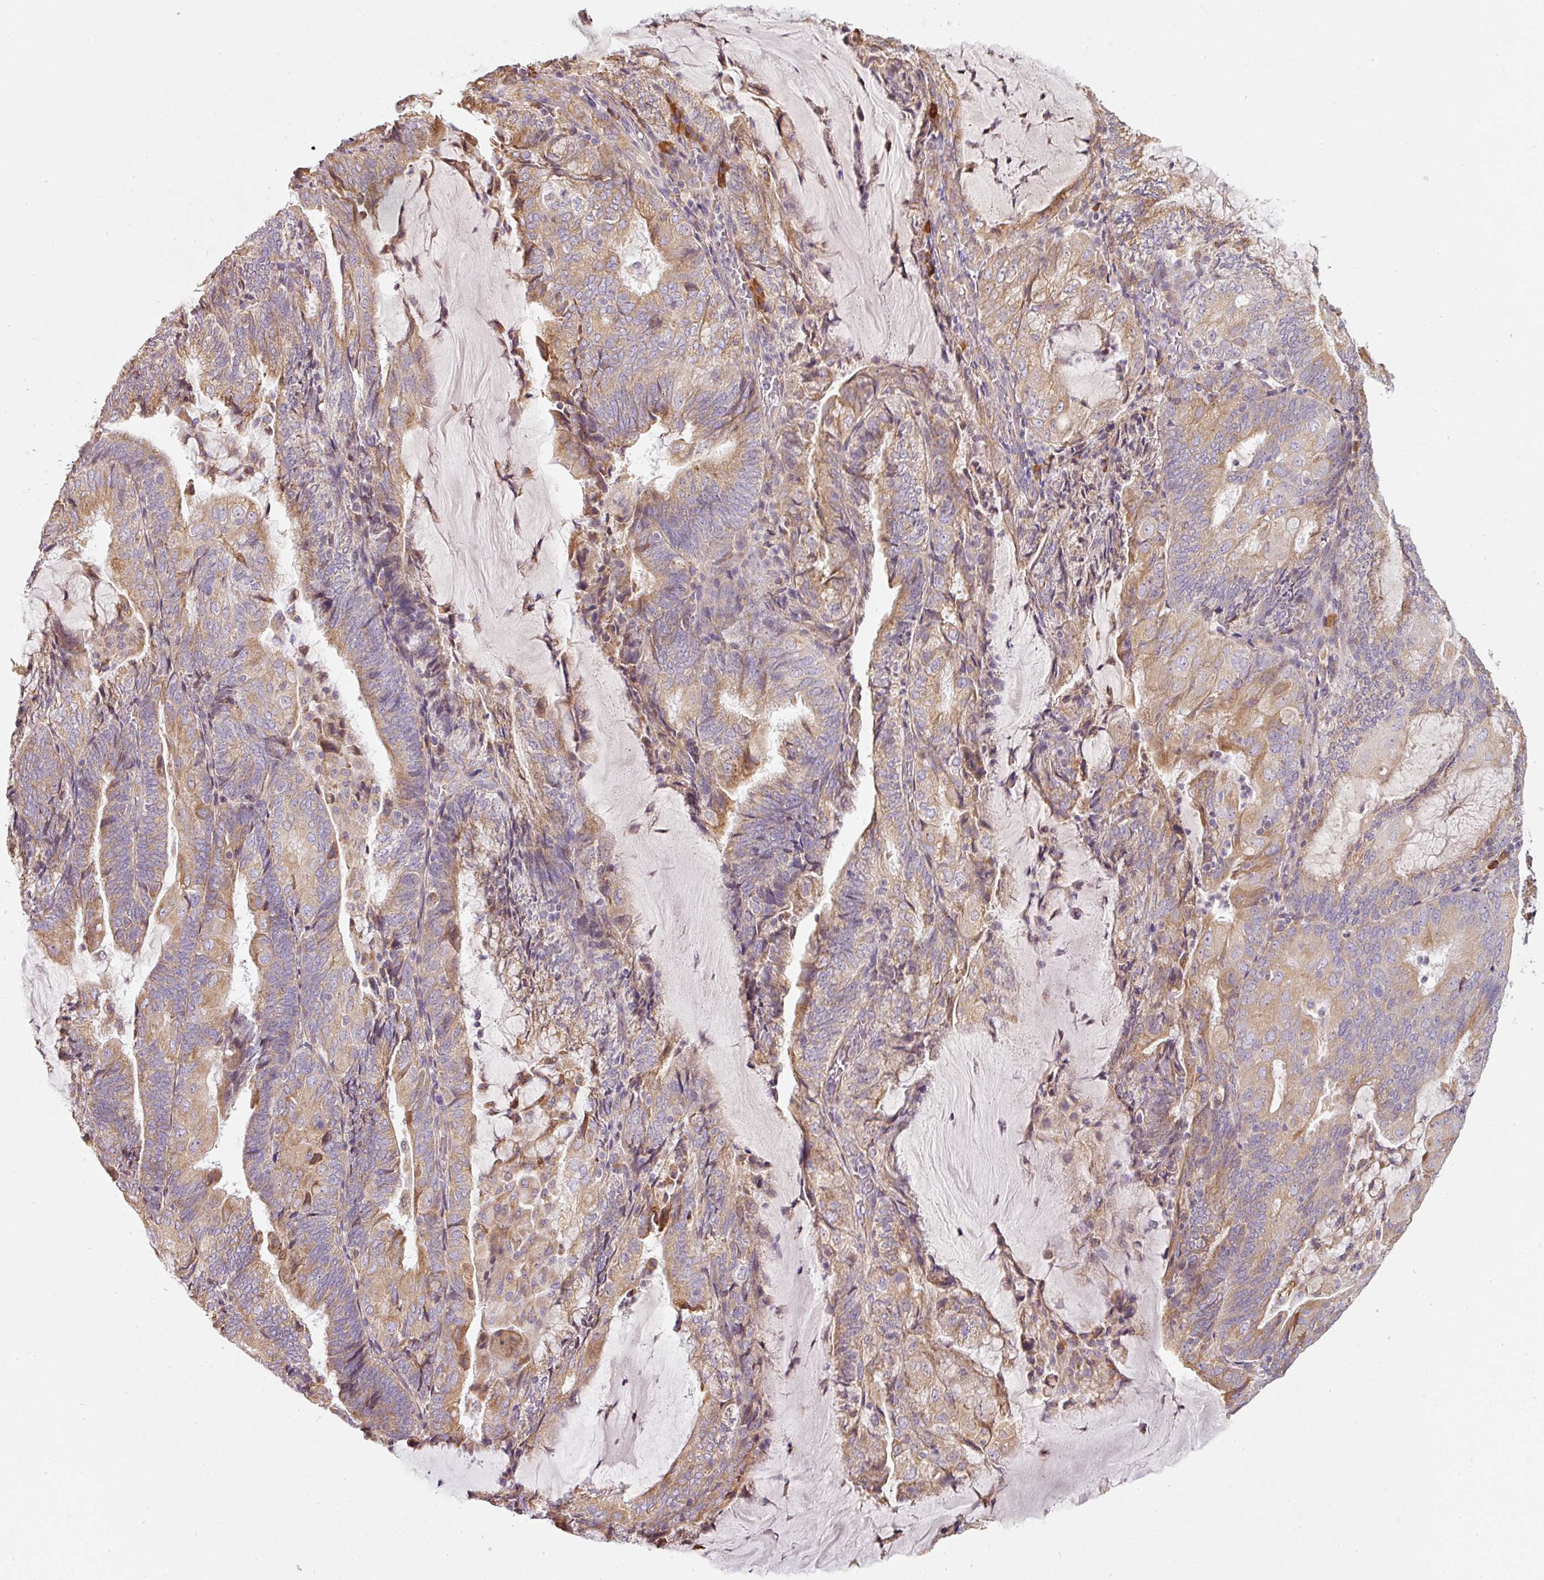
{"staining": {"intensity": "moderate", "quantity": ">75%", "location": "cytoplasmic/membranous"}, "tissue": "endometrial cancer", "cell_type": "Tumor cells", "image_type": "cancer", "snomed": [{"axis": "morphology", "description": "Adenocarcinoma, NOS"}, {"axis": "topography", "description": "Endometrium"}], "caption": "Adenocarcinoma (endometrial) stained with DAB immunohistochemistry reveals medium levels of moderate cytoplasmic/membranous positivity in approximately >75% of tumor cells. The staining was performed using DAB (3,3'-diaminobenzidine), with brown indicating positive protein expression. Nuclei are stained blue with hematoxylin.", "gene": "MORN4", "patient": {"sex": "female", "age": 81}}